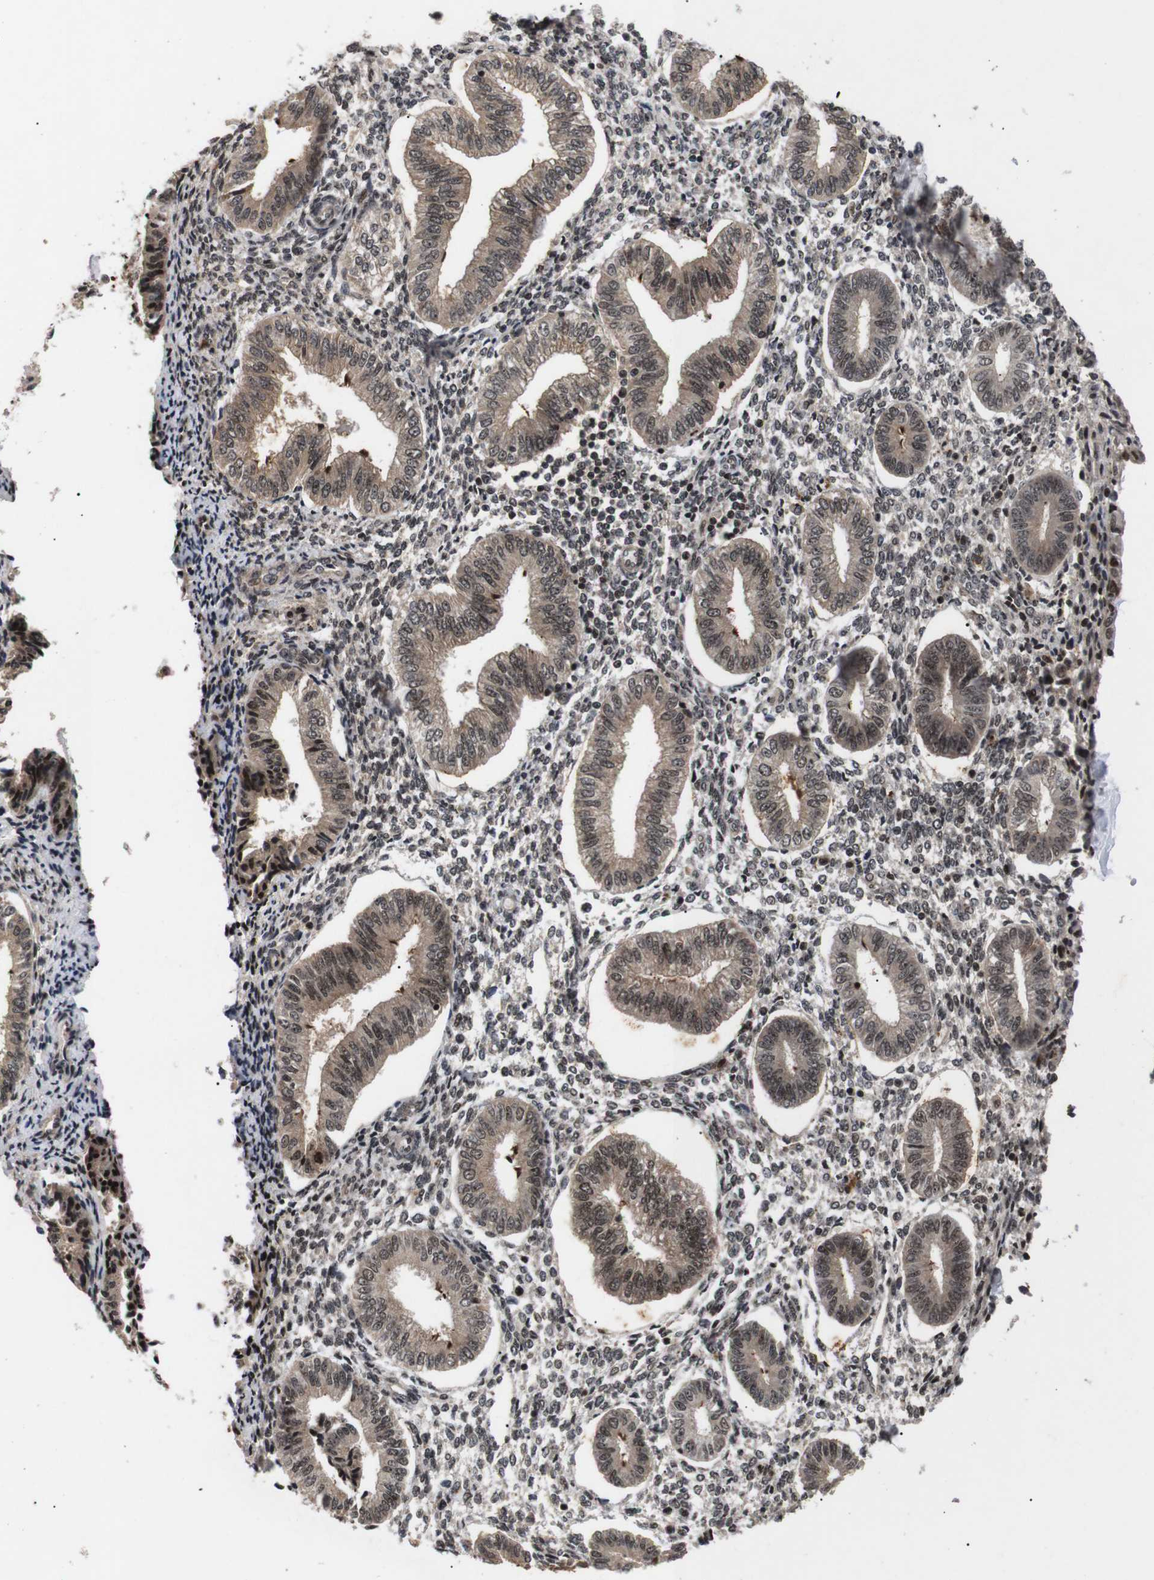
{"staining": {"intensity": "strong", "quantity": "25%-75%", "location": "nuclear"}, "tissue": "endometrium", "cell_type": "Cells in endometrial stroma", "image_type": "normal", "snomed": [{"axis": "morphology", "description": "Normal tissue, NOS"}, {"axis": "topography", "description": "Endometrium"}], "caption": "The micrograph exhibits staining of benign endometrium, revealing strong nuclear protein expression (brown color) within cells in endometrial stroma.", "gene": "KIF23", "patient": {"sex": "female", "age": 50}}